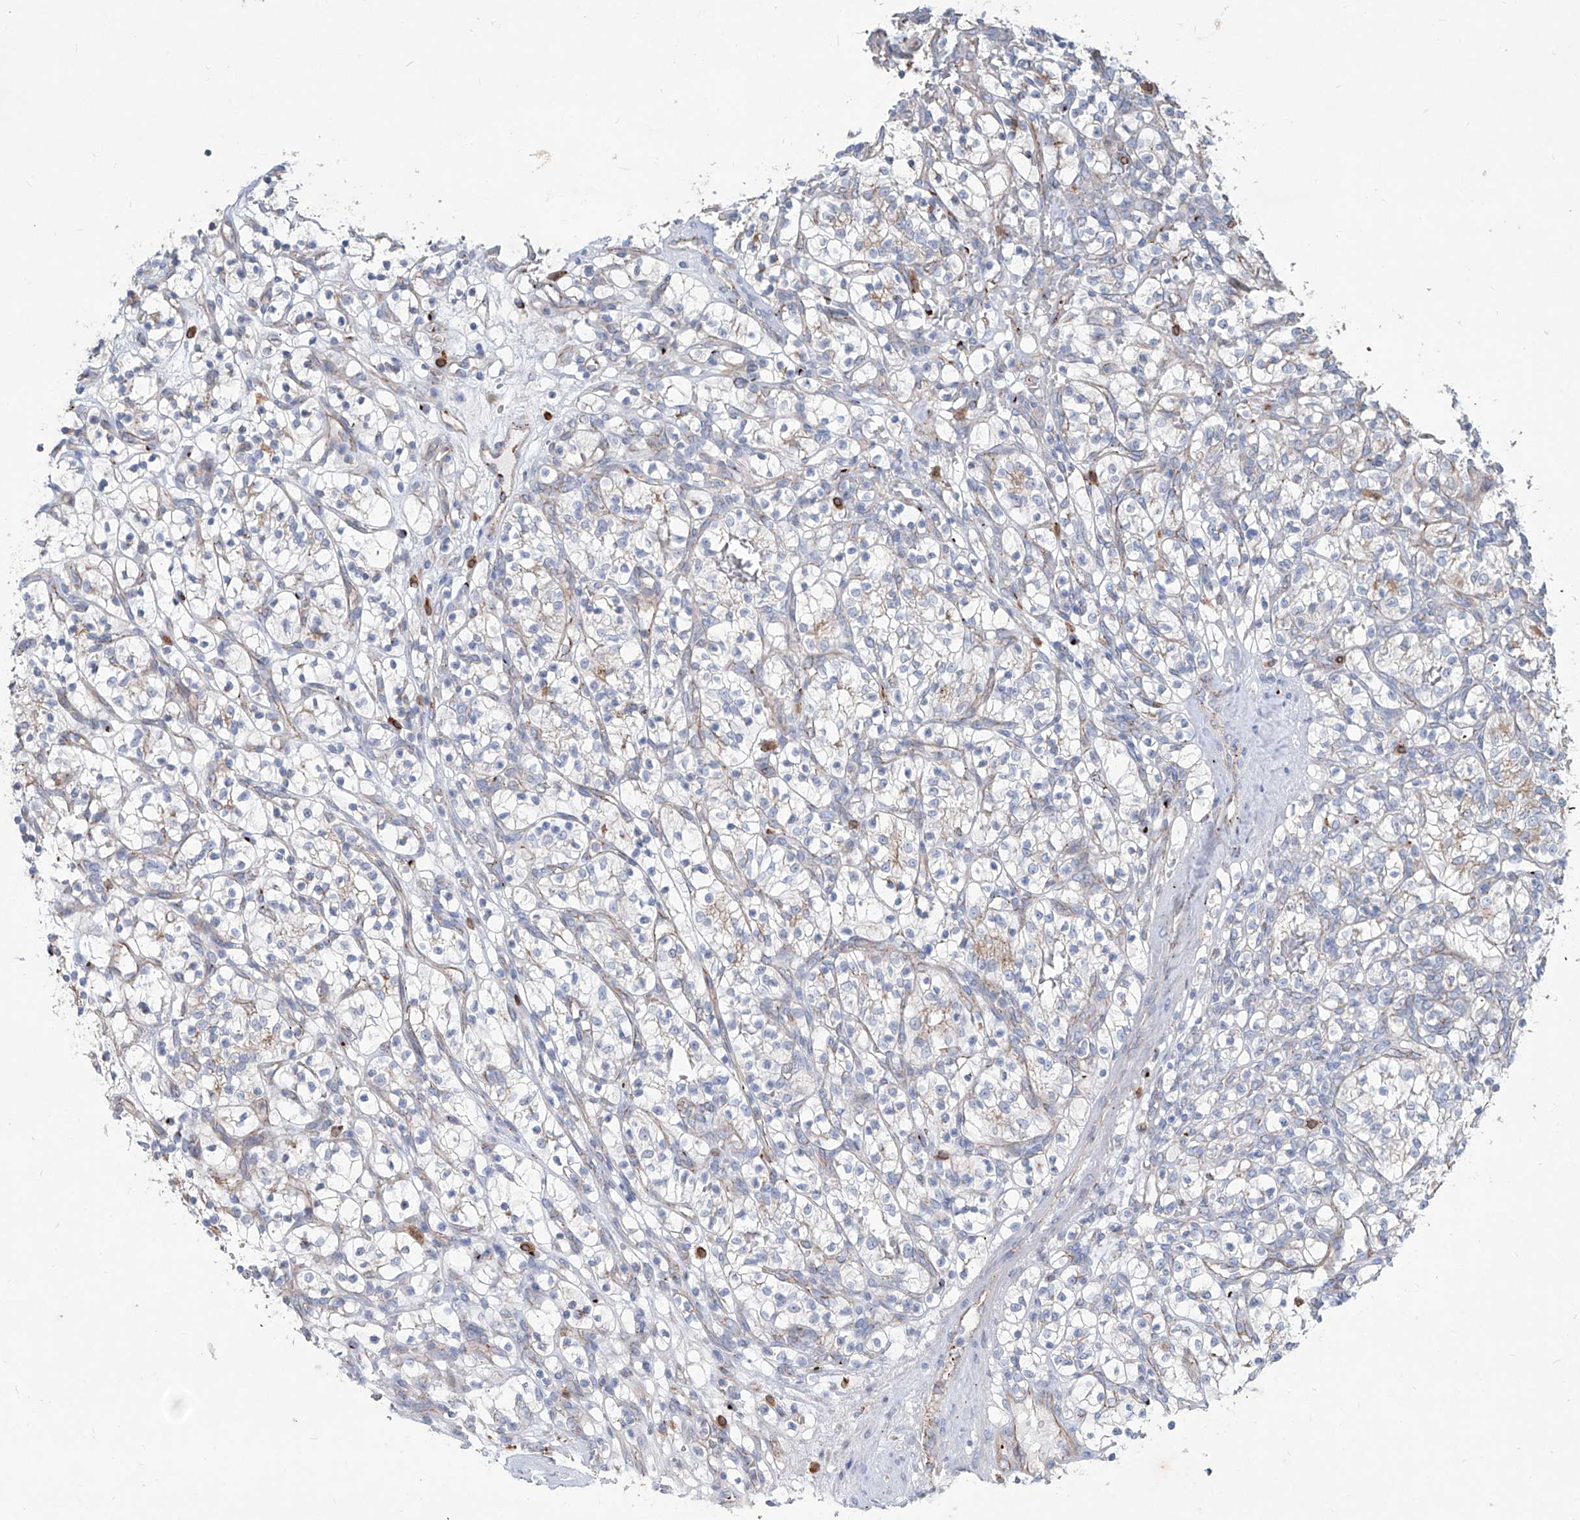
{"staining": {"intensity": "negative", "quantity": "none", "location": "none"}, "tissue": "renal cancer", "cell_type": "Tumor cells", "image_type": "cancer", "snomed": [{"axis": "morphology", "description": "Adenocarcinoma, NOS"}, {"axis": "topography", "description": "Kidney"}], "caption": "Immunohistochemical staining of human adenocarcinoma (renal) displays no significant positivity in tumor cells. (DAB (3,3'-diaminobenzidine) immunohistochemistry (IHC), high magnification).", "gene": "CDH5", "patient": {"sex": "female", "age": 57}}